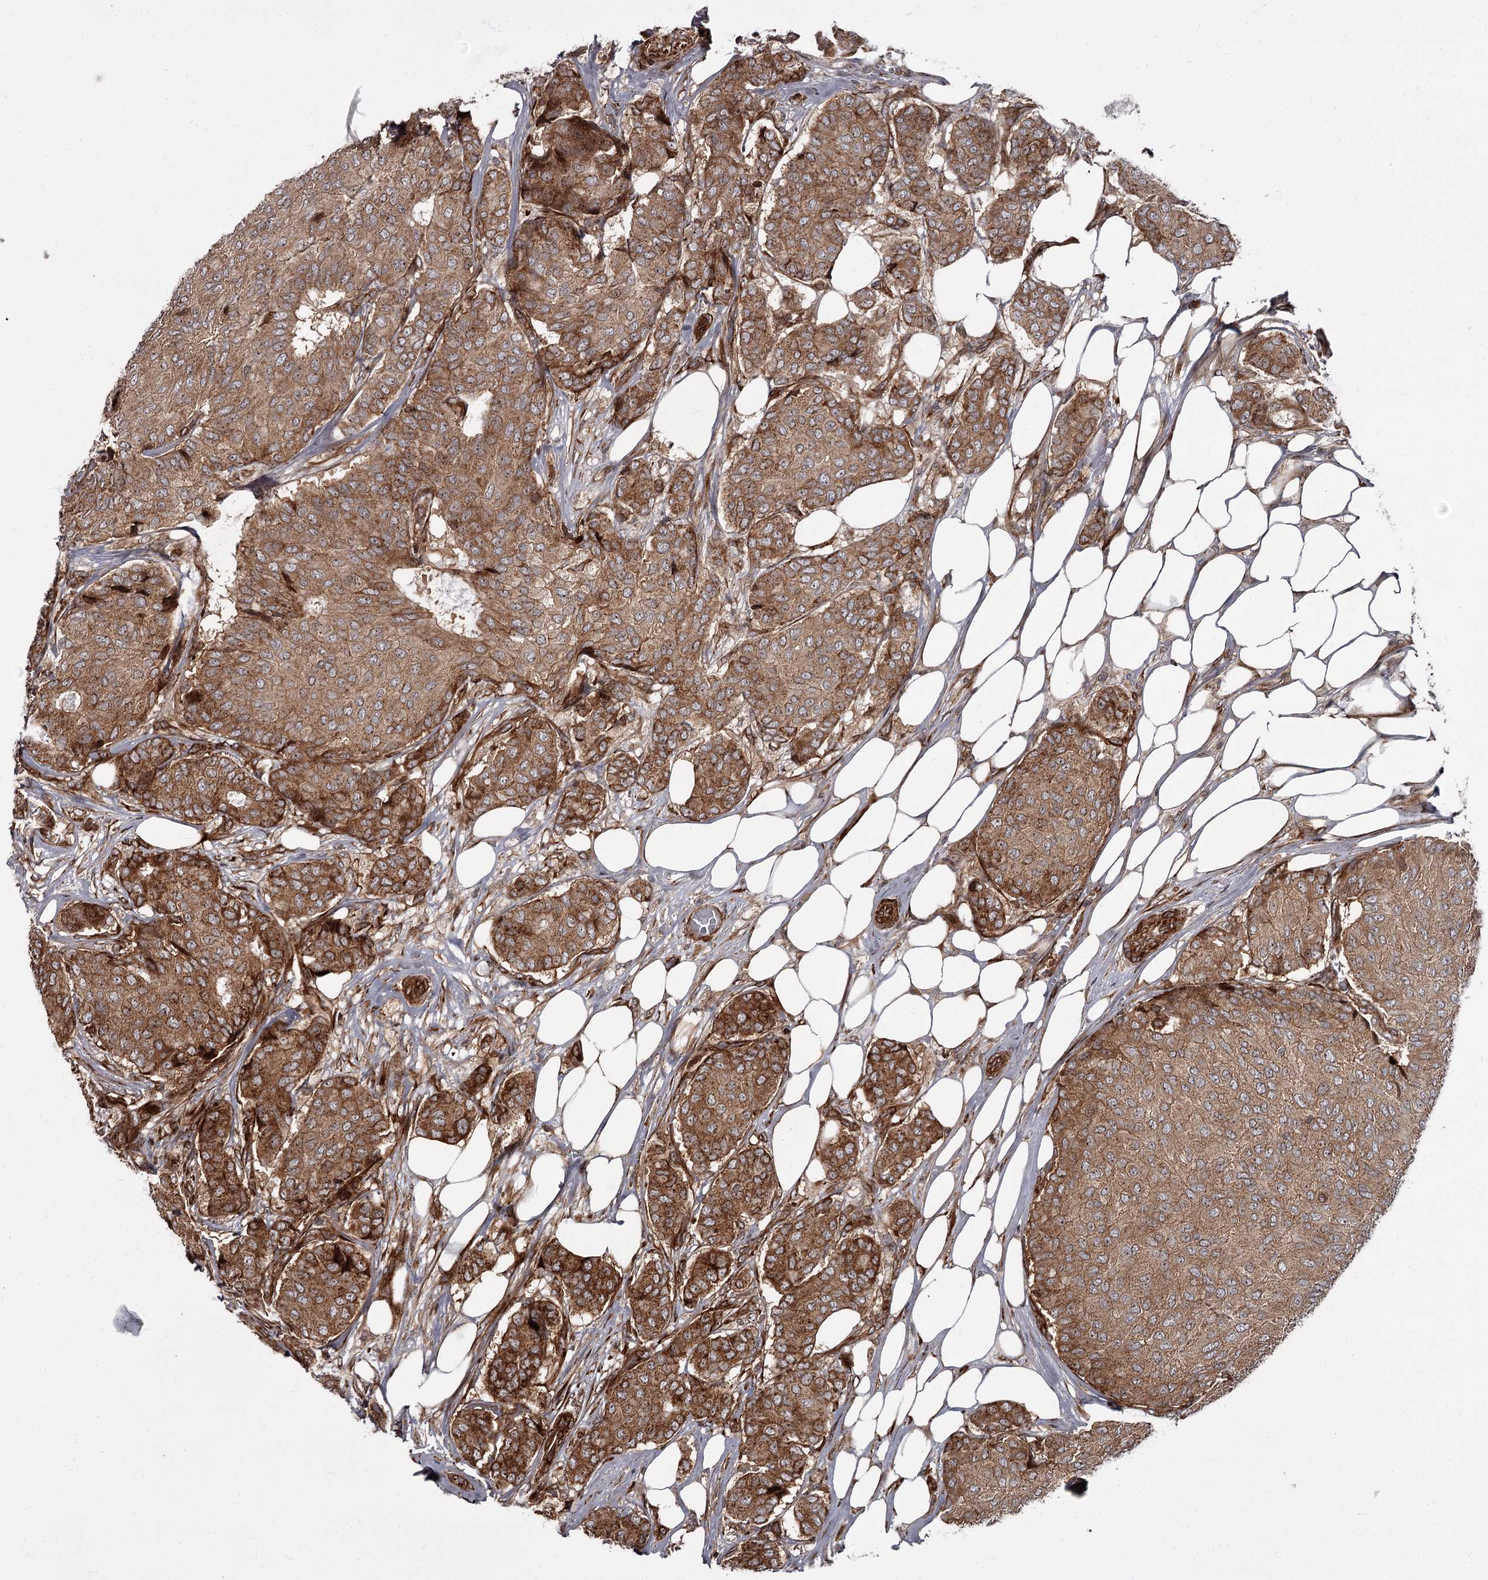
{"staining": {"intensity": "moderate", "quantity": ">75%", "location": "cytoplasmic/membranous"}, "tissue": "breast cancer", "cell_type": "Tumor cells", "image_type": "cancer", "snomed": [{"axis": "morphology", "description": "Duct carcinoma"}, {"axis": "topography", "description": "Breast"}], "caption": "Protein analysis of breast cancer tissue reveals moderate cytoplasmic/membranous staining in approximately >75% of tumor cells. Nuclei are stained in blue.", "gene": "THAP9", "patient": {"sex": "female", "age": 75}}